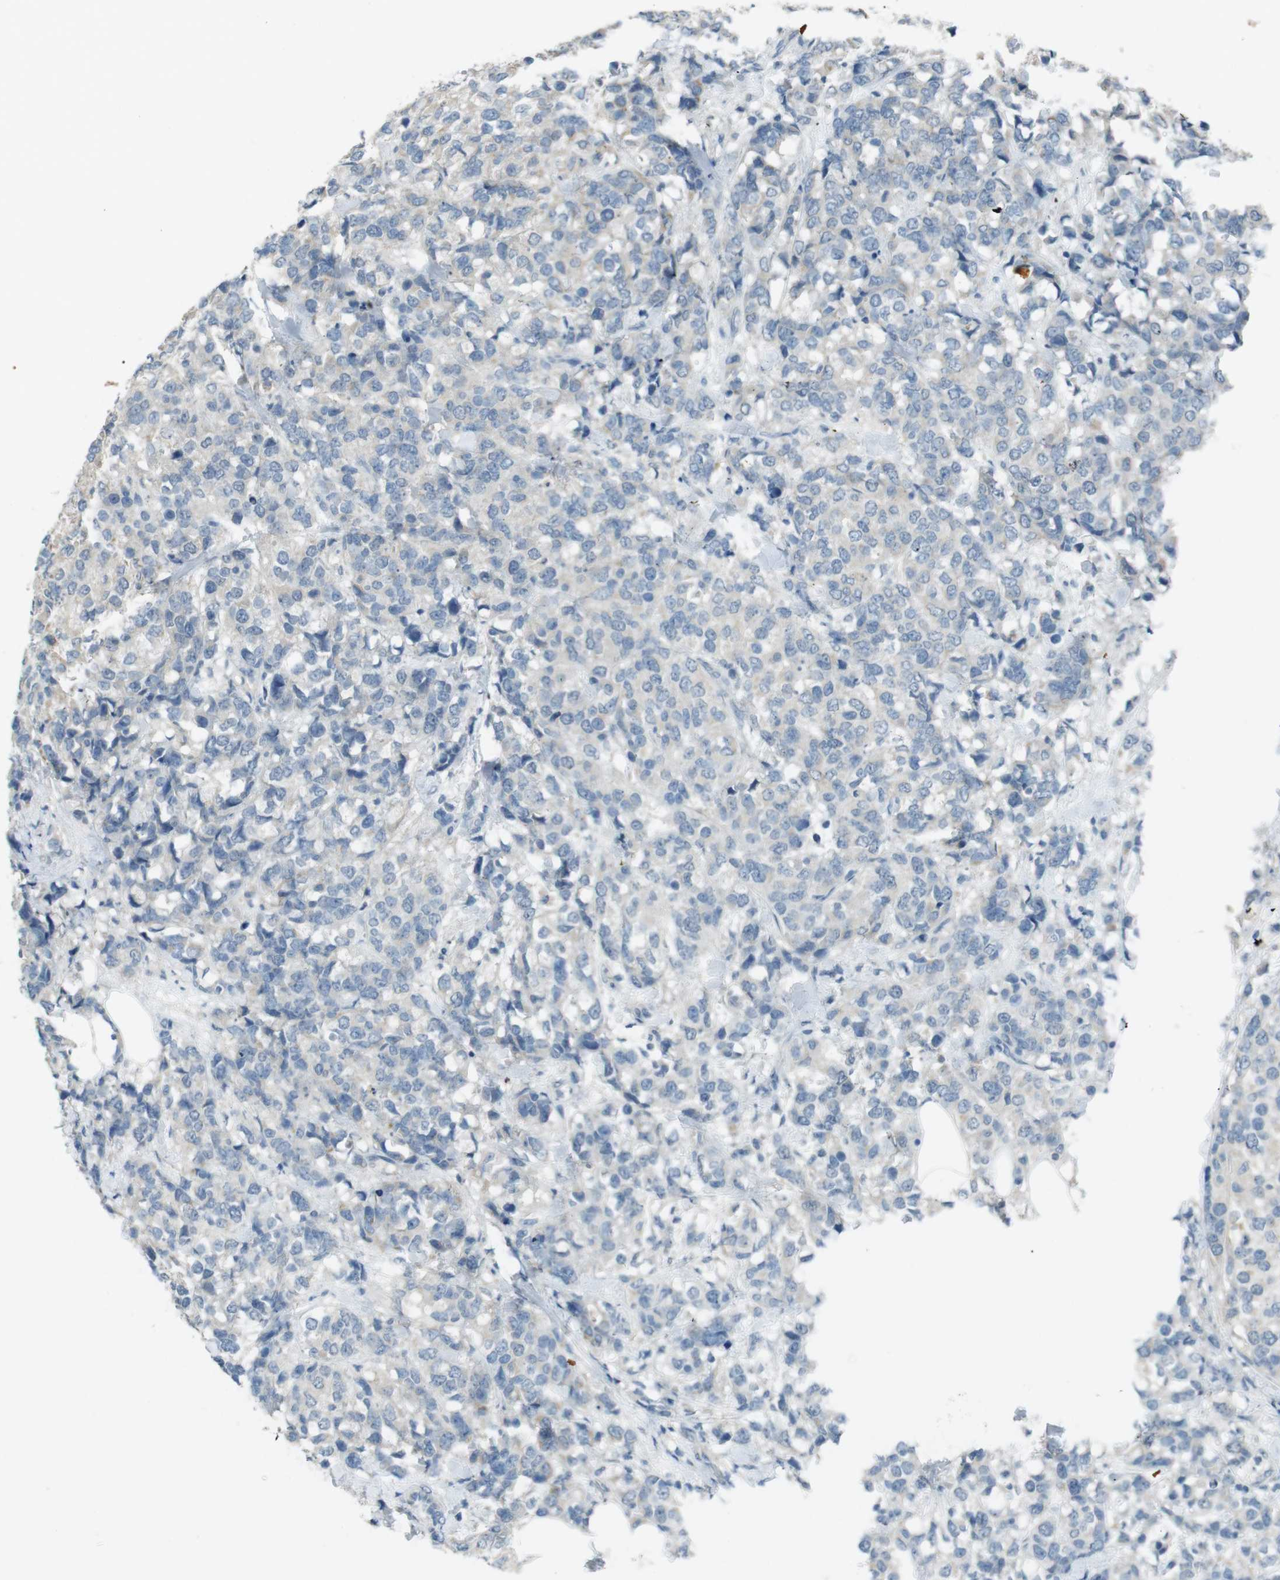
{"staining": {"intensity": "negative", "quantity": "none", "location": "none"}, "tissue": "breast cancer", "cell_type": "Tumor cells", "image_type": "cancer", "snomed": [{"axis": "morphology", "description": "Lobular carcinoma"}, {"axis": "topography", "description": "Breast"}], "caption": "Immunohistochemistry image of breast cancer (lobular carcinoma) stained for a protein (brown), which demonstrates no staining in tumor cells. The staining was performed using DAB to visualize the protein expression in brown, while the nuclei were stained in blue with hematoxylin (Magnification: 20x).", "gene": "ENTPD7", "patient": {"sex": "female", "age": 59}}